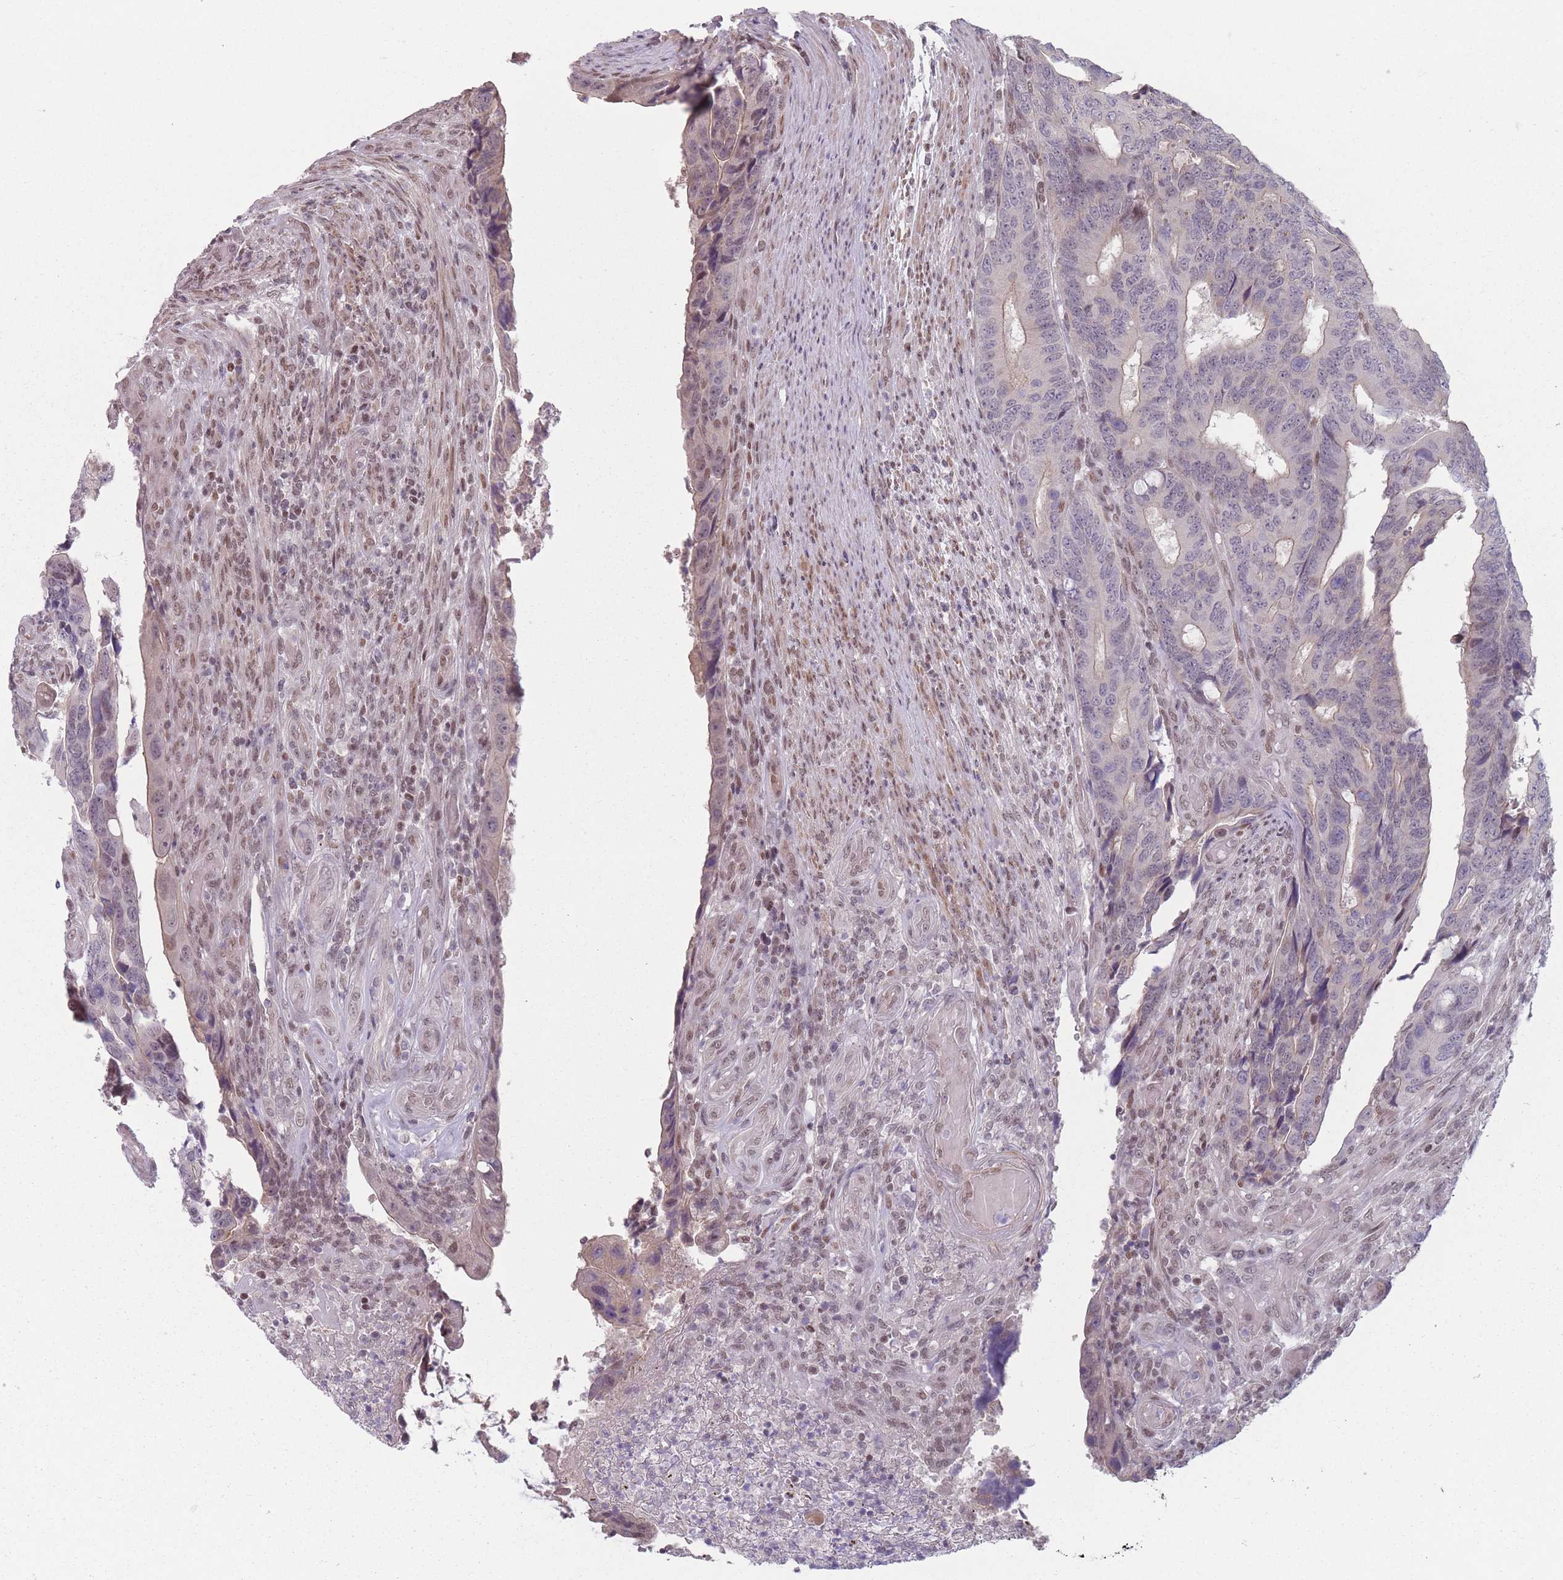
{"staining": {"intensity": "weak", "quantity": "25%-75%", "location": "nuclear"}, "tissue": "colorectal cancer", "cell_type": "Tumor cells", "image_type": "cancer", "snomed": [{"axis": "morphology", "description": "Adenocarcinoma, NOS"}, {"axis": "topography", "description": "Colon"}], "caption": "Protein staining of colorectal cancer tissue exhibits weak nuclear staining in approximately 25%-75% of tumor cells.", "gene": "SH3BGRL2", "patient": {"sex": "male", "age": 87}}